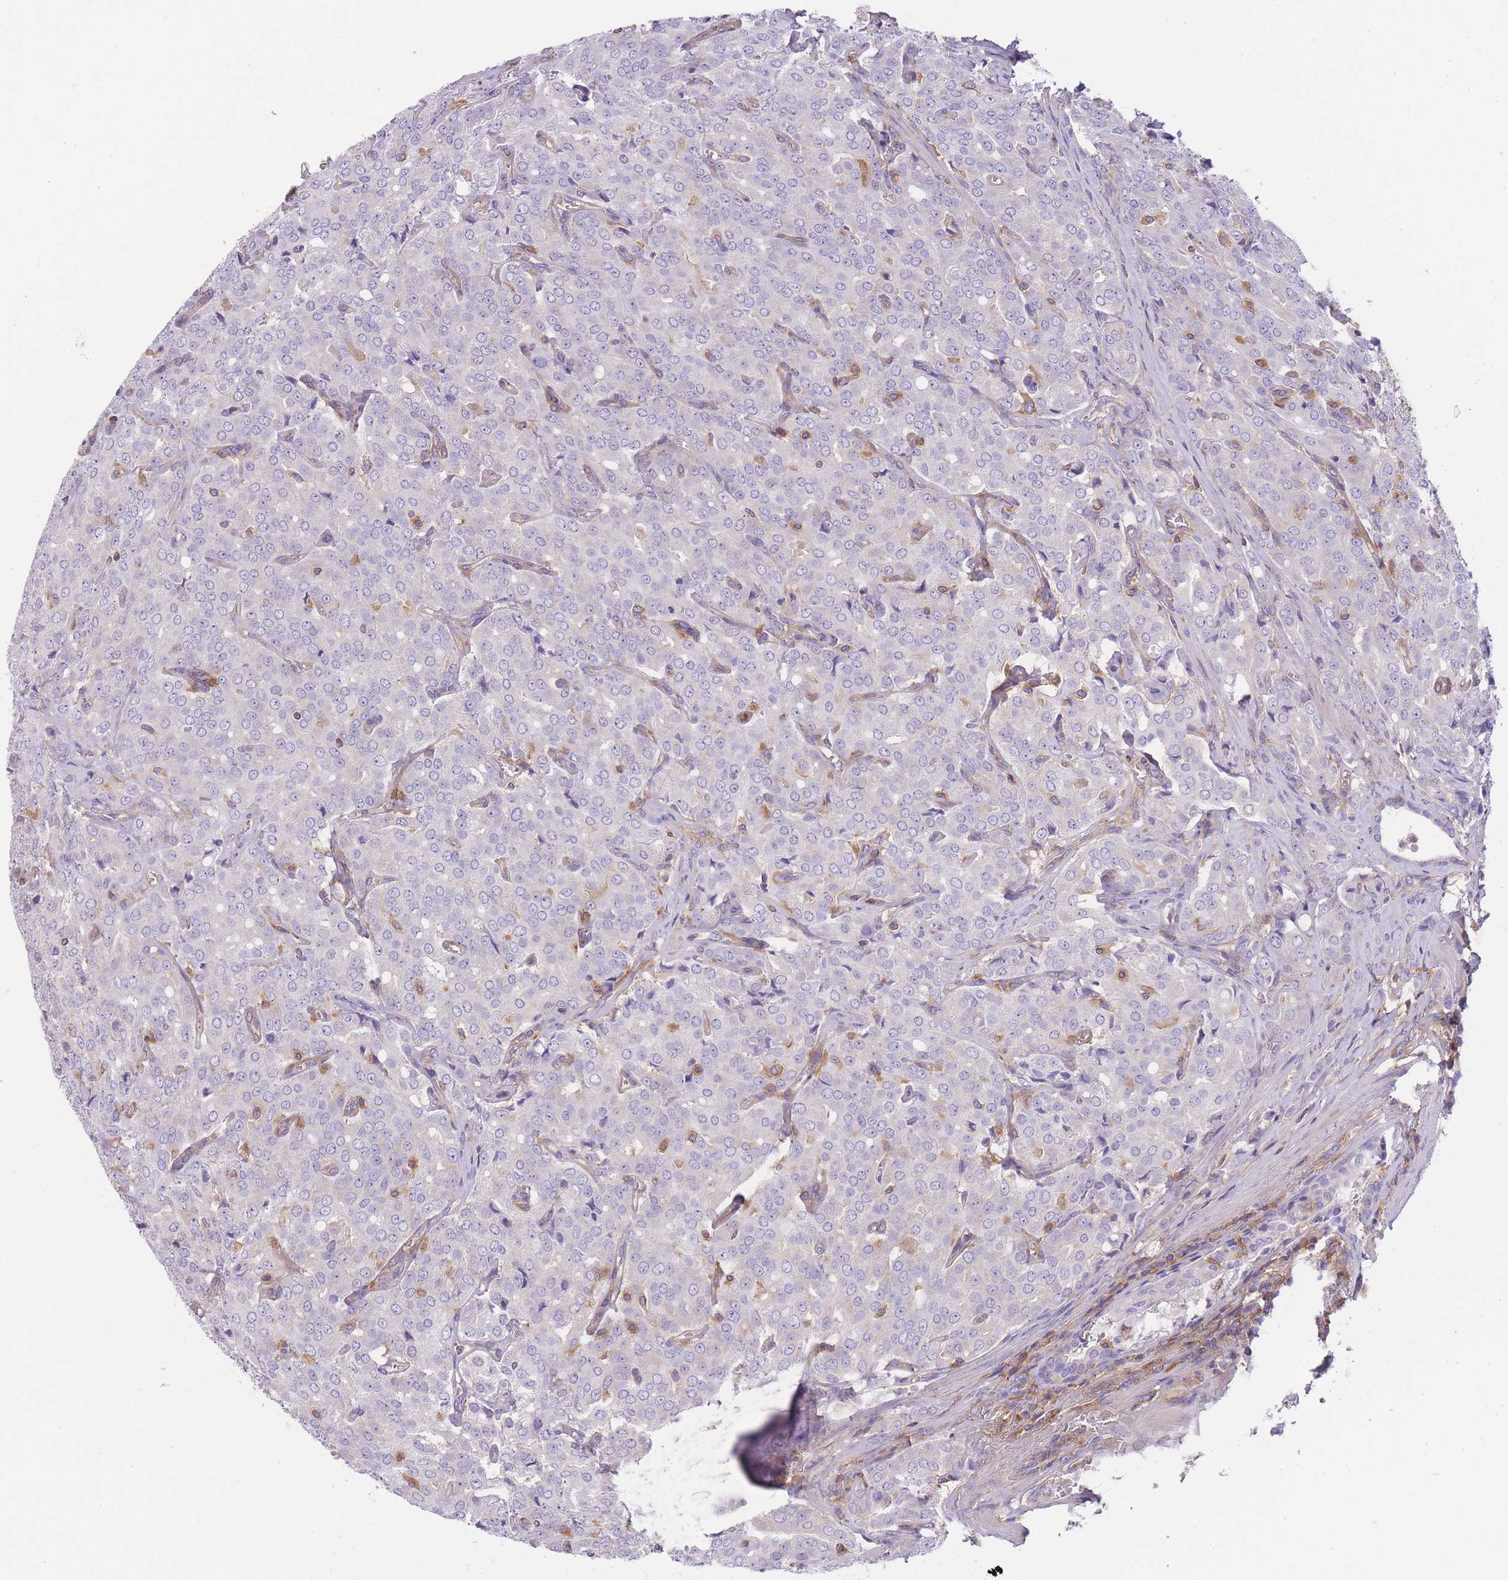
{"staining": {"intensity": "negative", "quantity": "none", "location": "none"}, "tissue": "prostate cancer", "cell_type": "Tumor cells", "image_type": "cancer", "snomed": [{"axis": "morphology", "description": "Adenocarcinoma, High grade"}, {"axis": "topography", "description": "Prostate"}], "caption": "Tumor cells are negative for brown protein staining in prostate high-grade adenocarcinoma.", "gene": "PRKAR1A", "patient": {"sex": "male", "age": 68}}